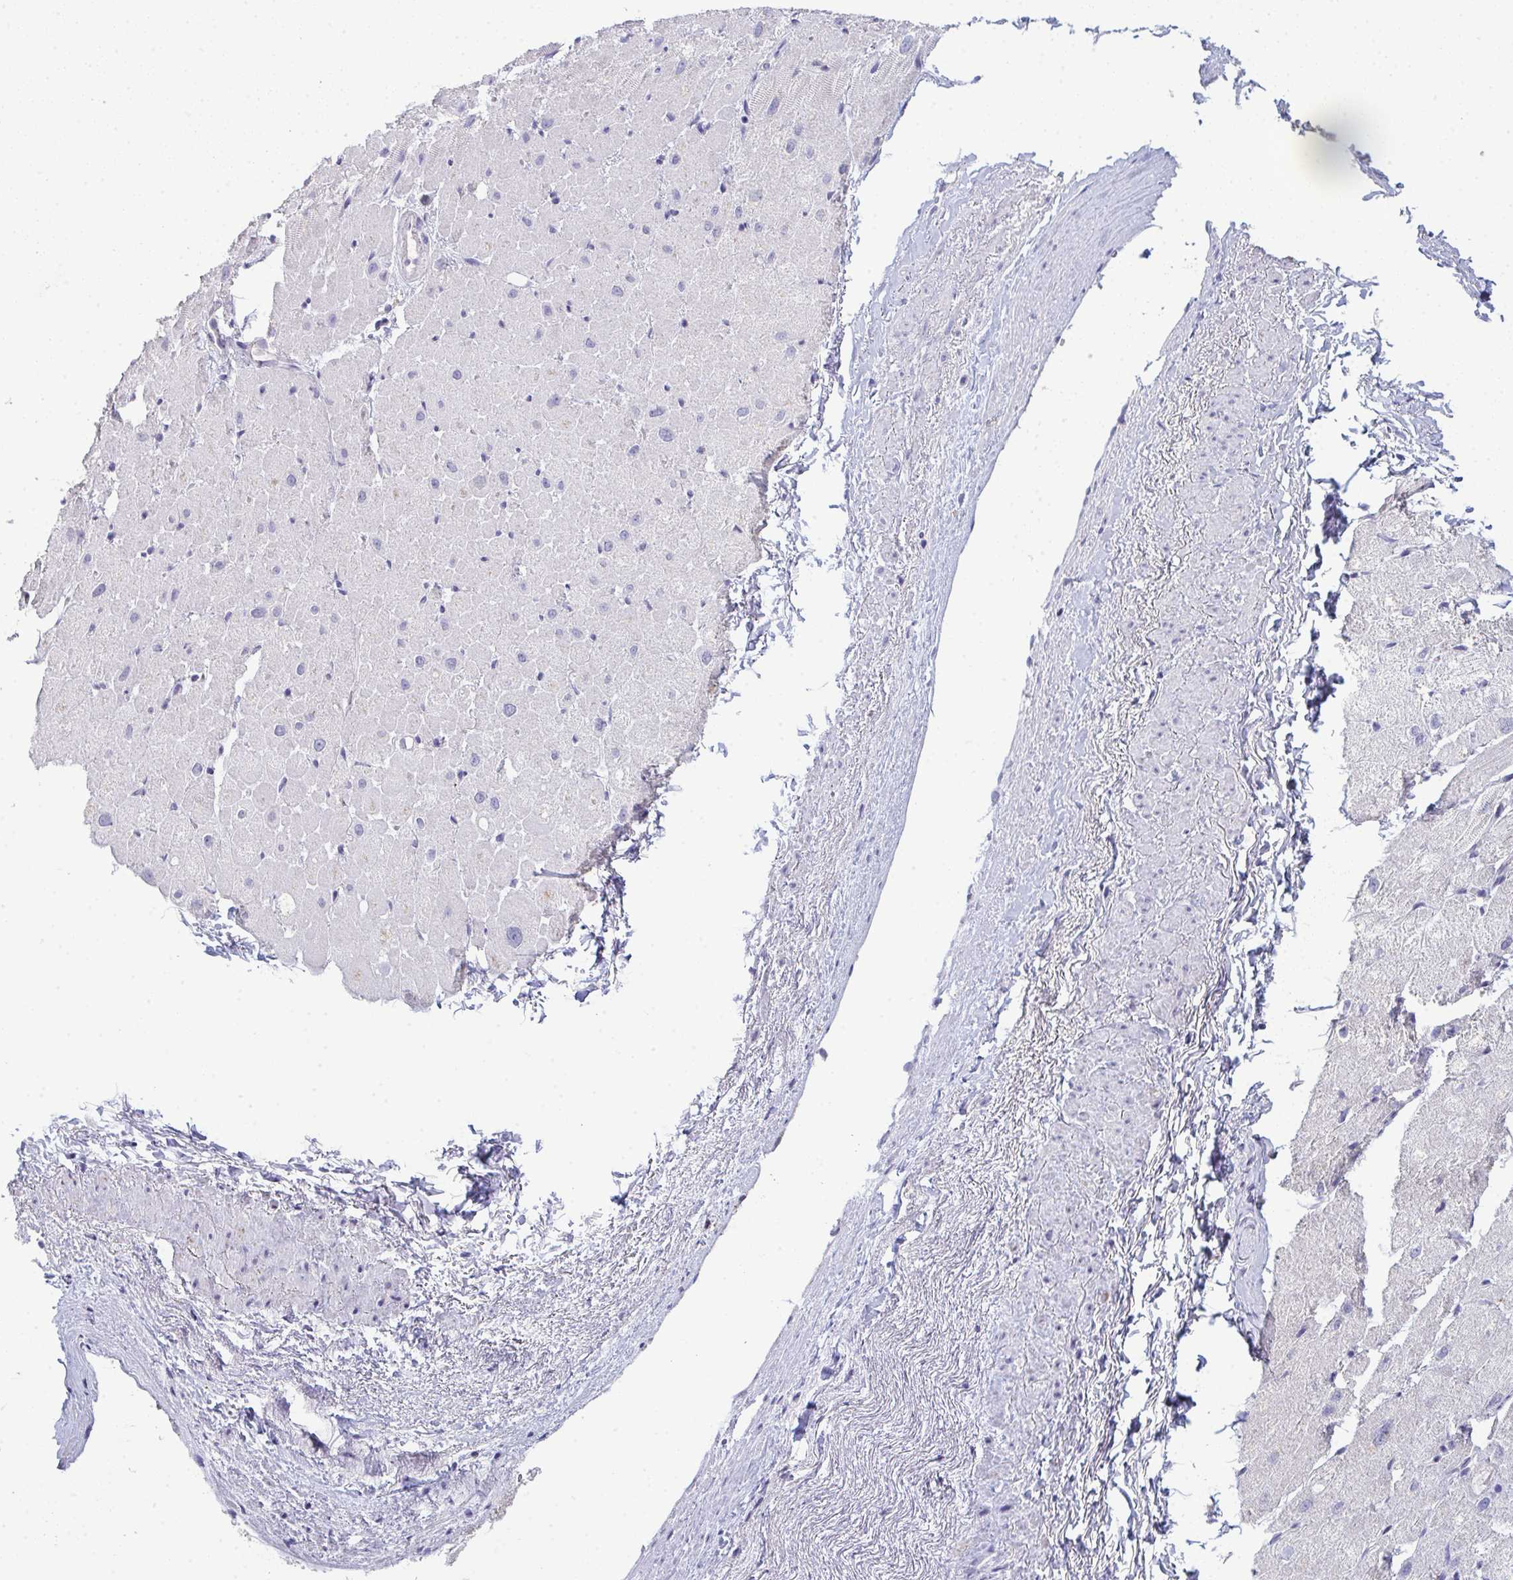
{"staining": {"intensity": "moderate", "quantity": "<25%", "location": "cytoplasmic/membranous"}, "tissue": "heart muscle", "cell_type": "Cardiomyocytes", "image_type": "normal", "snomed": [{"axis": "morphology", "description": "Normal tissue, NOS"}, {"axis": "topography", "description": "Heart"}], "caption": "A micrograph of heart muscle stained for a protein displays moderate cytoplasmic/membranous brown staining in cardiomyocytes. The staining was performed using DAB to visualize the protein expression in brown, while the nuclei were stained in blue with hematoxylin (Magnification: 20x).", "gene": "ADAM21", "patient": {"sex": "male", "age": 62}}